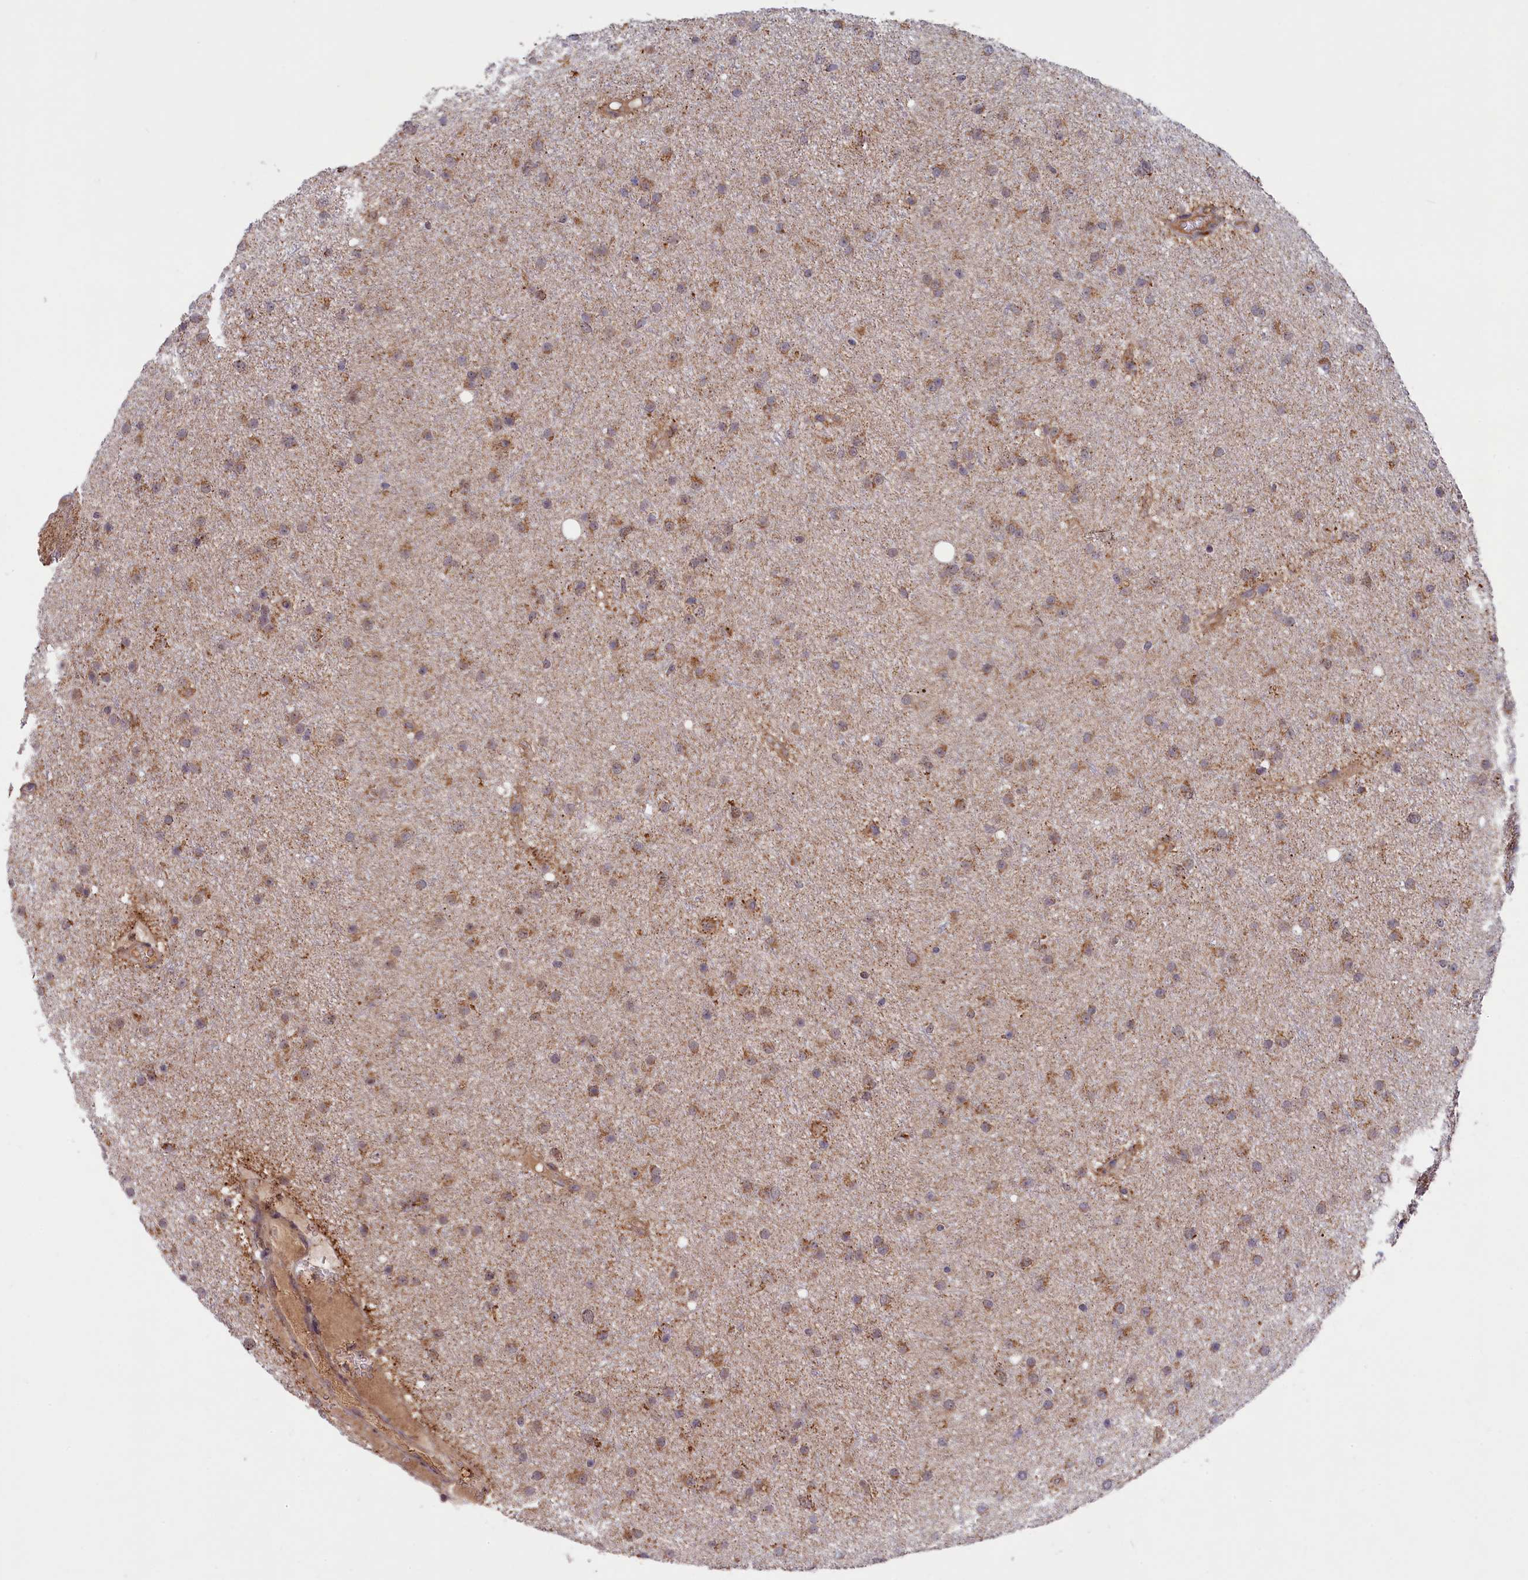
{"staining": {"intensity": "moderate", "quantity": ">75%", "location": "cytoplasmic/membranous"}, "tissue": "glioma", "cell_type": "Tumor cells", "image_type": "cancer", "snomed": [{"axis": "morphology", "description": "Glioma, malignant, Low grade"}, {"axis": "topography", "description": "Cerebral cortex"}], "caption": "Immunohistochemistry (DAB (3,3'-diaminobenzidine)) staining of human malignant glioma (low-grade) exhibits moderate cytoplasmic/membranous protein positivity in about >75% of tumor cells.", "gene": "DUS3L", "patient": {"sex": "female", "age": 39}}